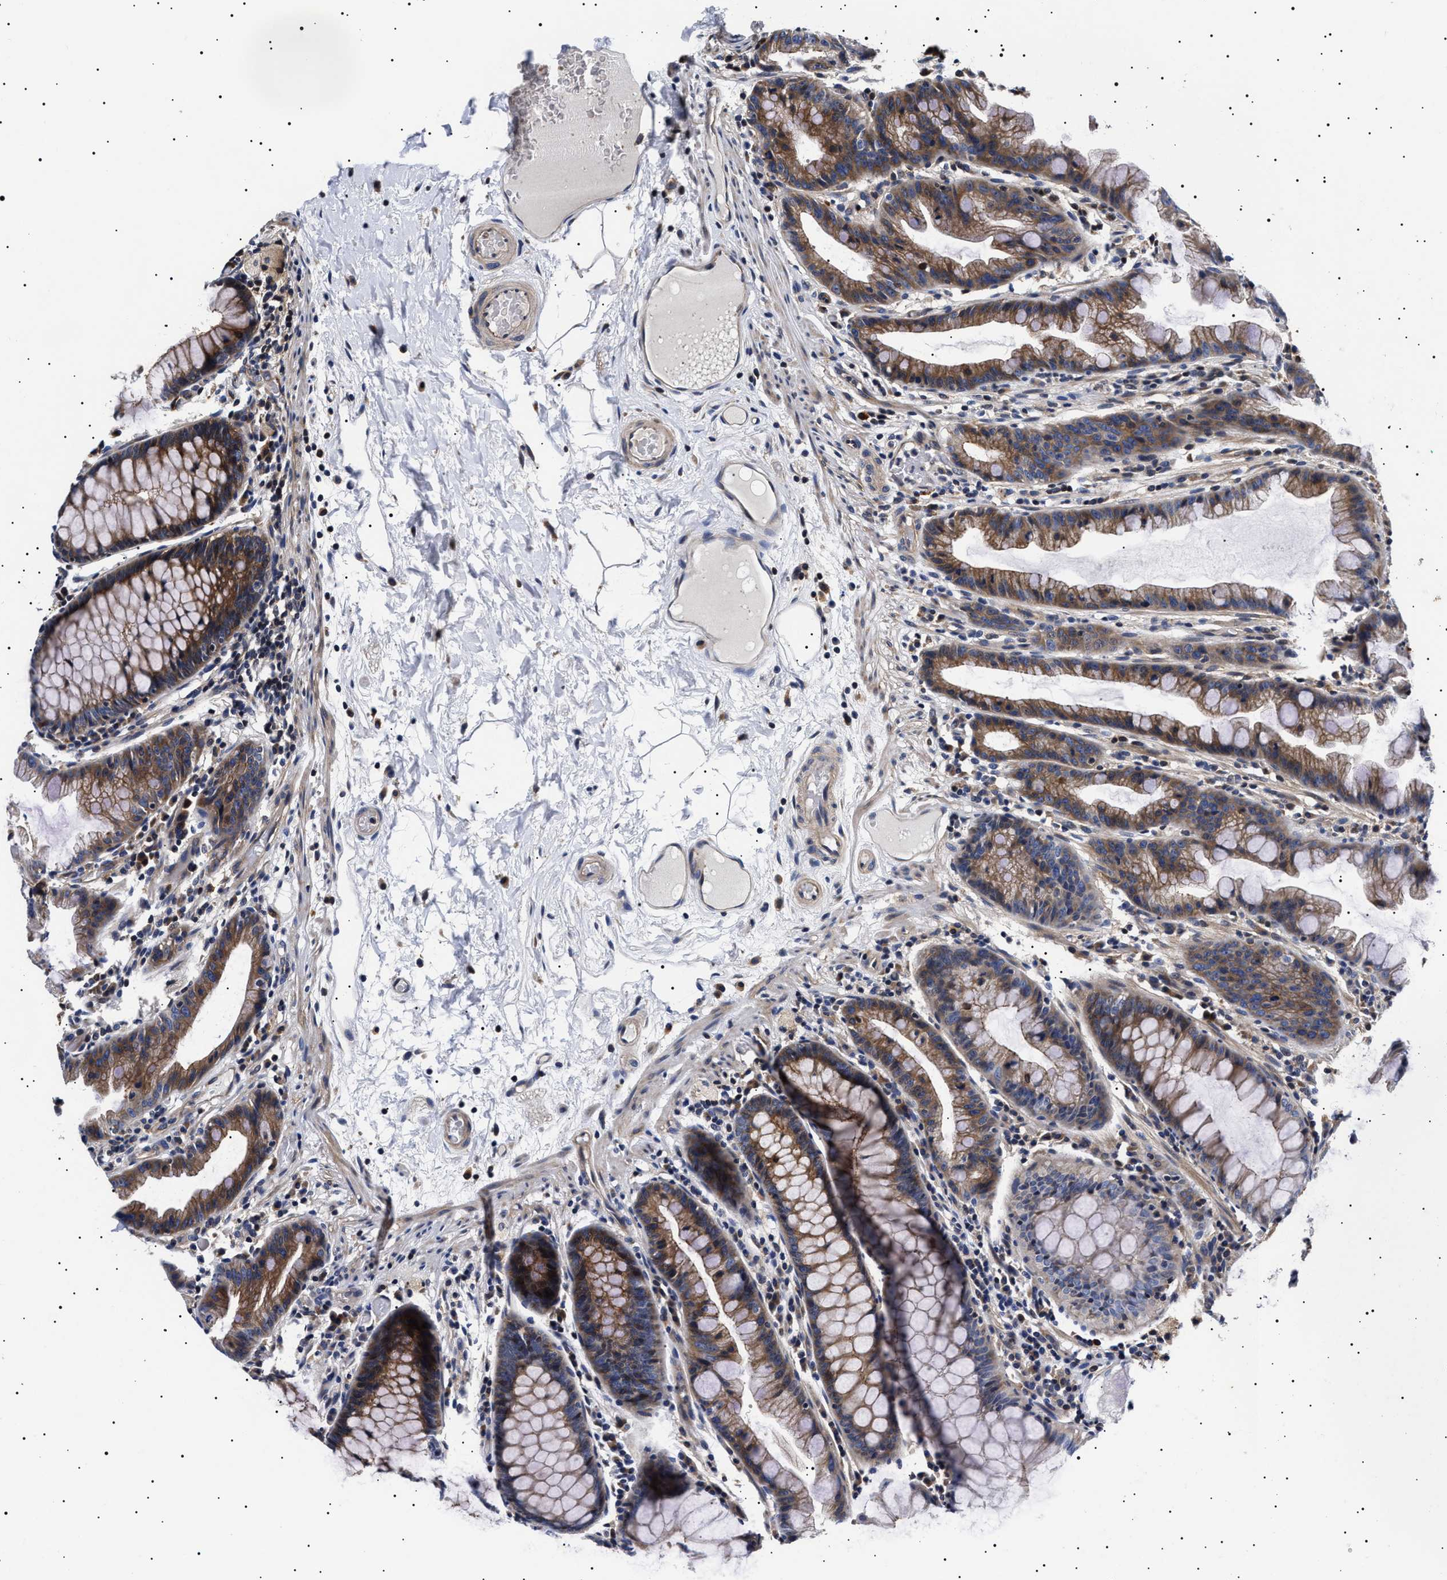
{"staining": {"intensity": "weak", "quantity": ">75%", "location": "cytoplasmic/membranous"}, "tissue": "colon", "cell_type": "Endothelial cells", "image_type": "normal", "snomed": [{"axis": "morphology", "description": "Normal tissue, NOS"}, {"axis": "topography", "description": "Smooth muscle"}, {"axis": "topography", "description": "Colon"}], "caption": "A high-resolution histopathology image shows immunohistochemistry staining of normal colon, which displays weak cytoplasmic/membranous positivity in about >75% of endothelial cells.", "gene": "SLC4A7", "patient": {"sex": "male", "age": 67}}